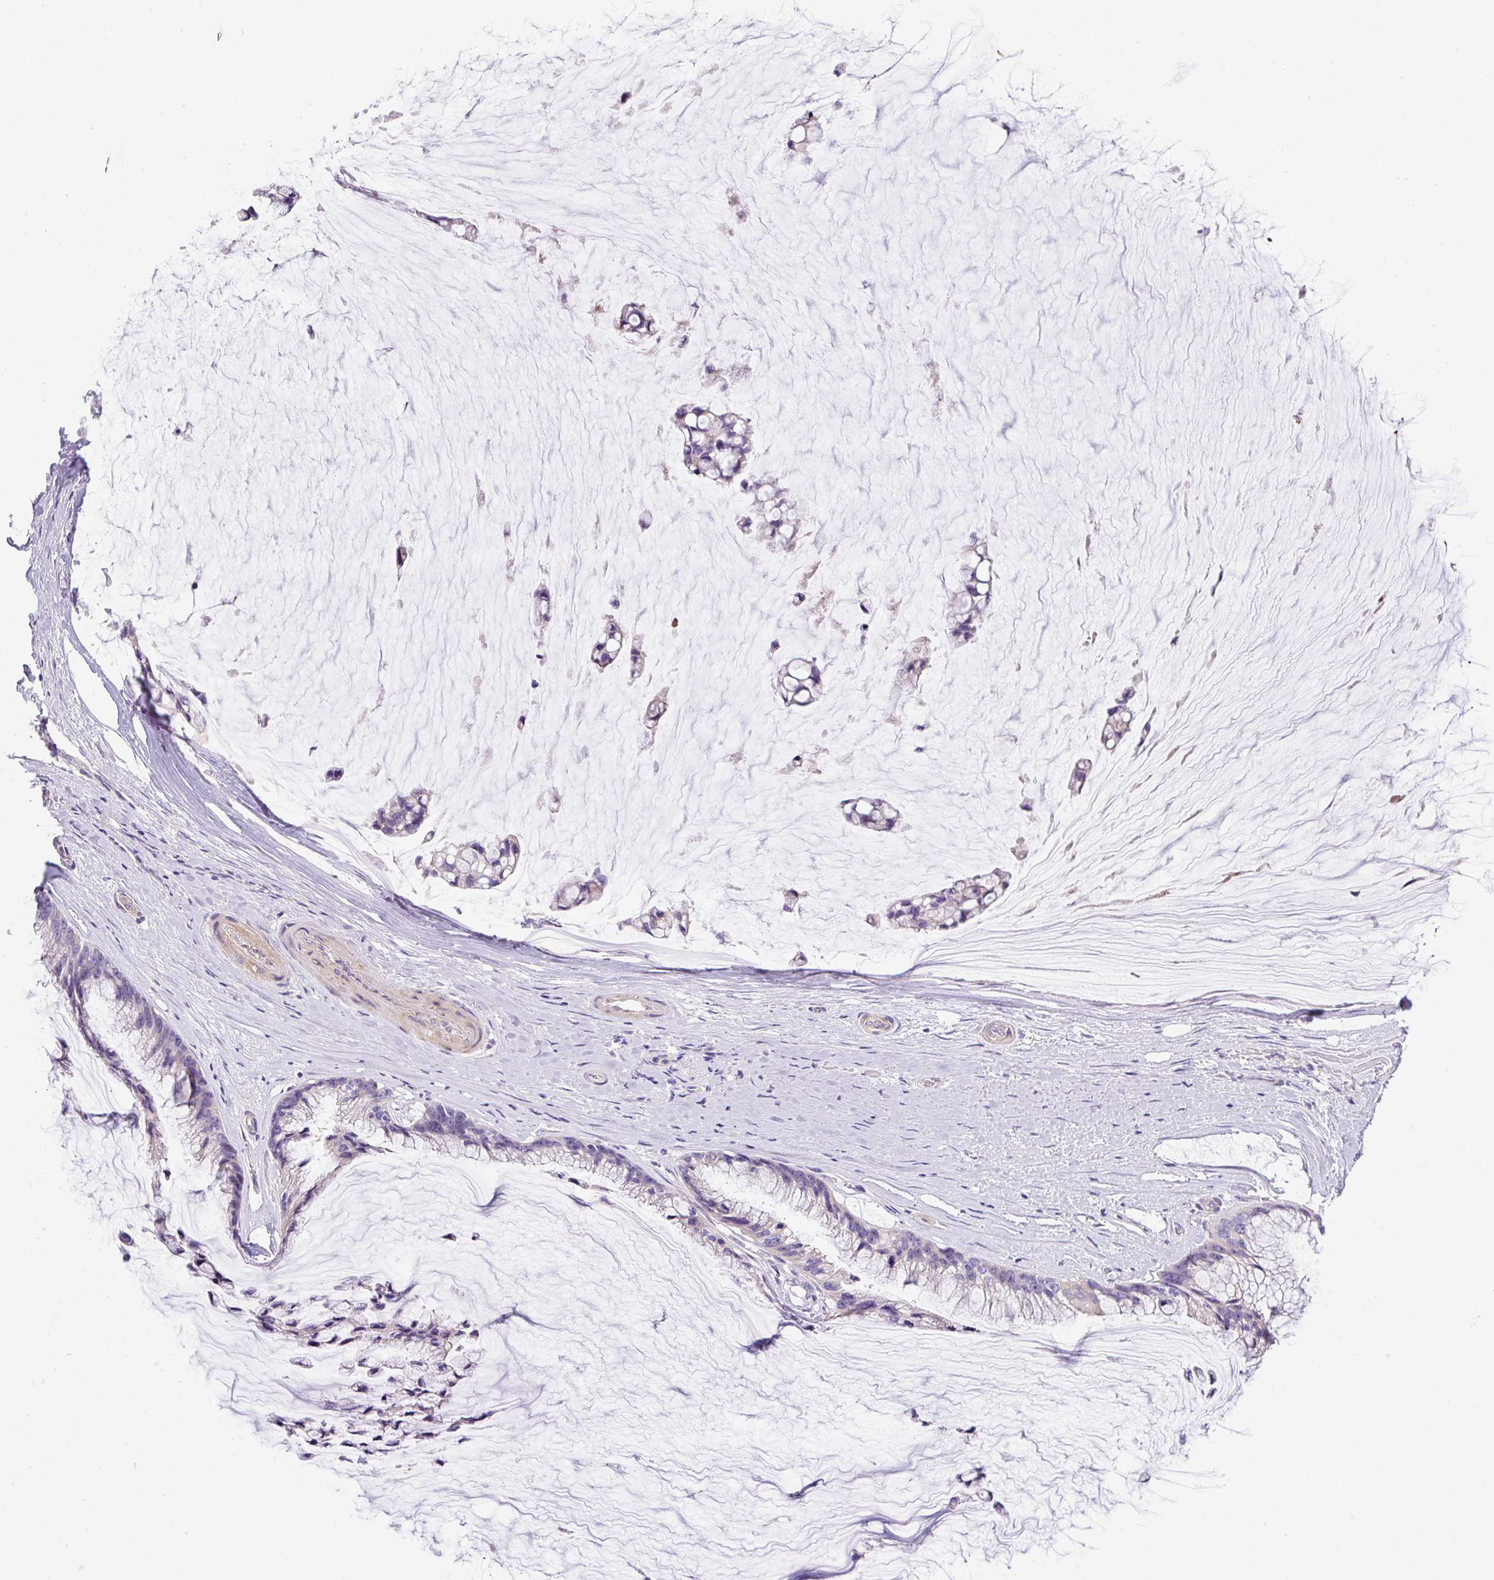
{"staining": {"intensity": "negative", "quantity": "none", "location": "none"}, "tissue": "ovarian cancer", "cell_type": "Tumor cells", "image_type": "cancer", "snomed": [{"axis": "morphology", "description": "Cystadenocarcinoma, mucinous, NOS"}, {"axis": "topography", "description": "Ovary"}], "caption": "IHC histopathology image of neoplastic tissue: ovarian mucinous cystadenocarcinoma stained with DAB (3,3'-diaminobenzidine) displays no significant protein positivity in tumor cells. (DAB immunohistochemistry (IHC) with hematoxylin counter stain).", "gene": "NPTN", "patient": {"sex": "female", "age": 39}}